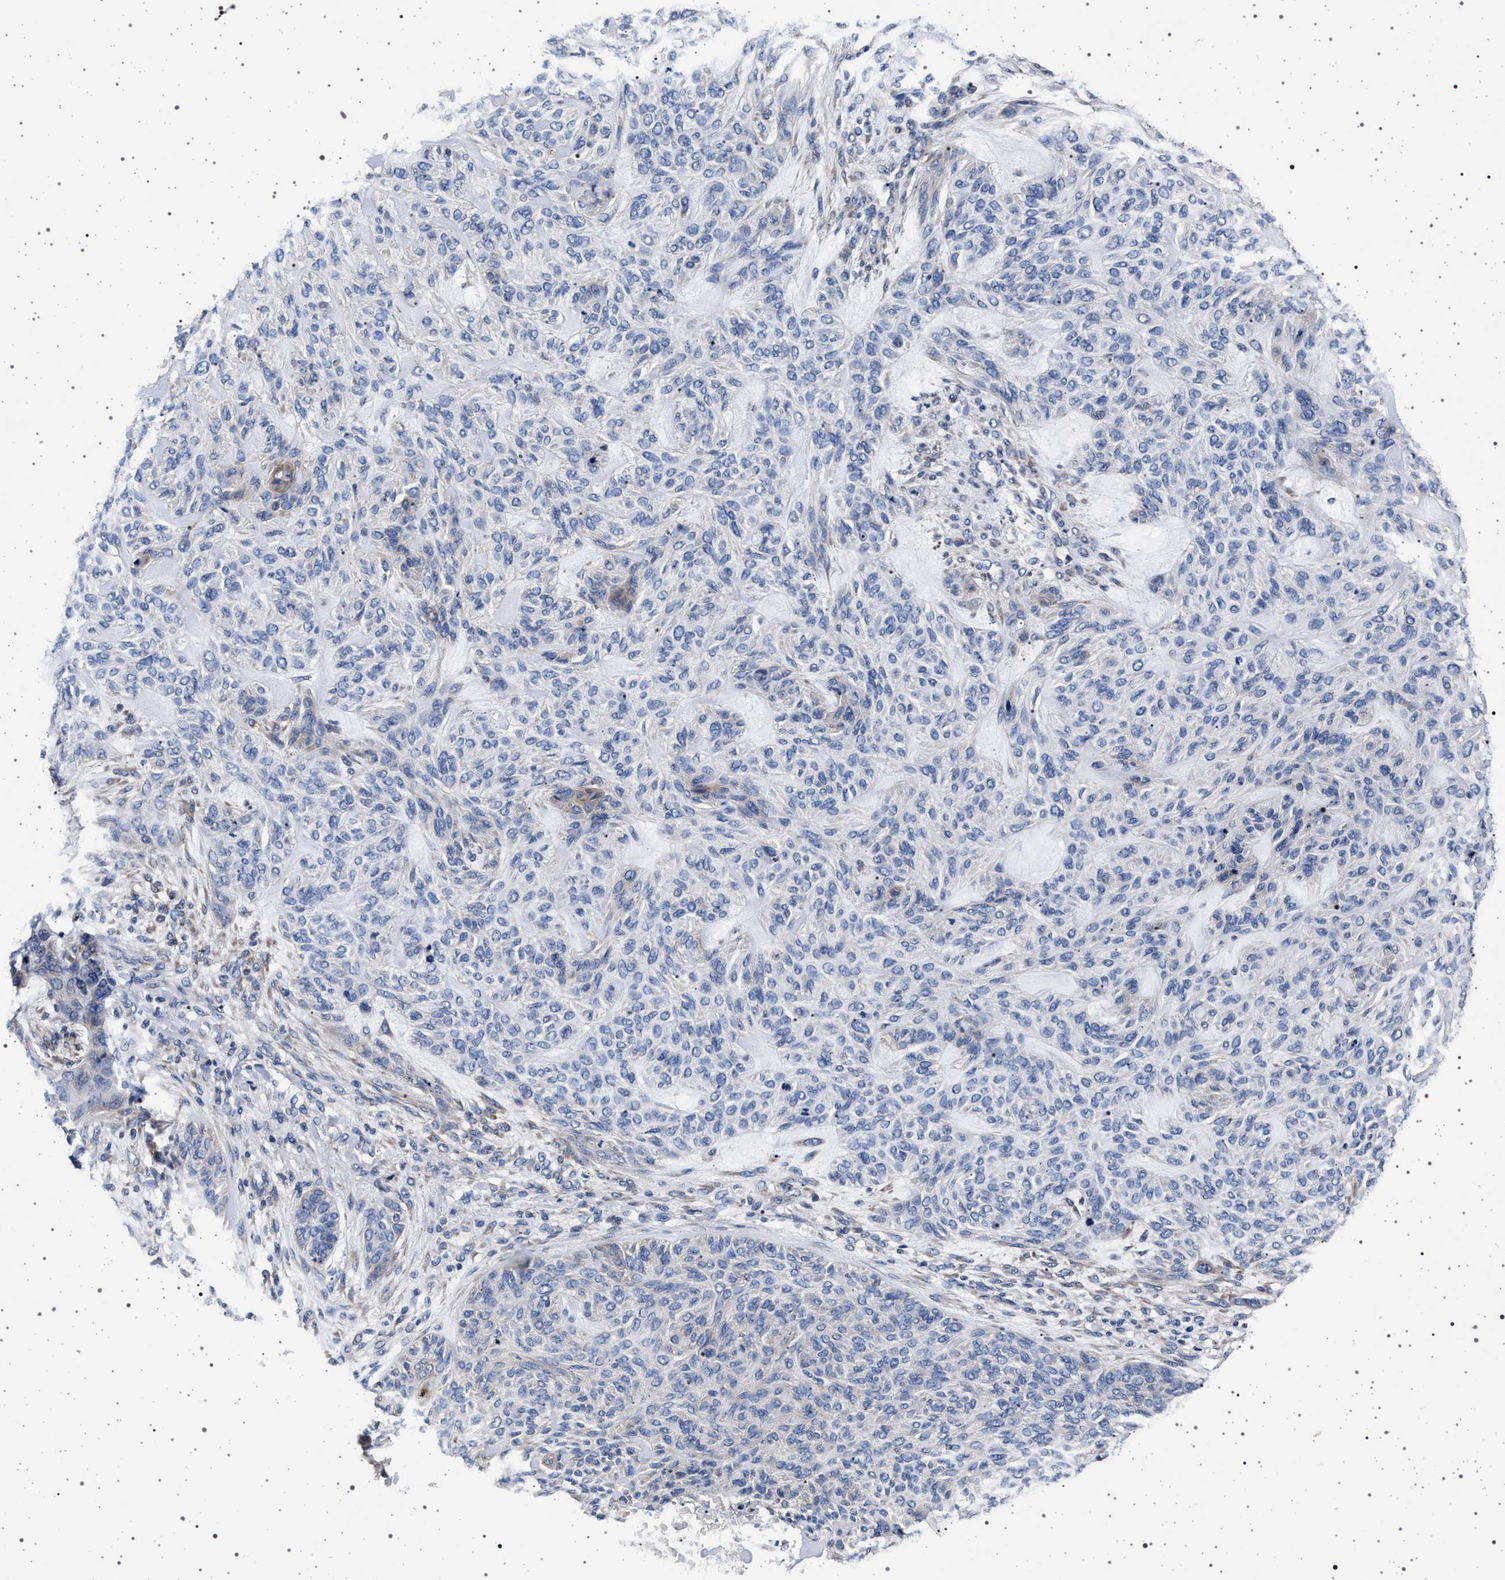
{"staining": {"intensity": "negative", "quantity": "none", "location": "none"}, "tissue": "skin cancer", "cell_type": "Tumor cells", "image_type": "cancer", "snomed": [{"axis": "morphology", "description": "Basal cell carcinoma"}, {"axis": "topography", "description": "Skin"}], "caption": "High power microscopy image of an immunohistochemistry (IHC) histopathology image of skin basal cell carcinoma, revealing no significant staining in tumor cells.", "gene": "MAP3K2", "patient": {"sex": "male", "age": 55}}